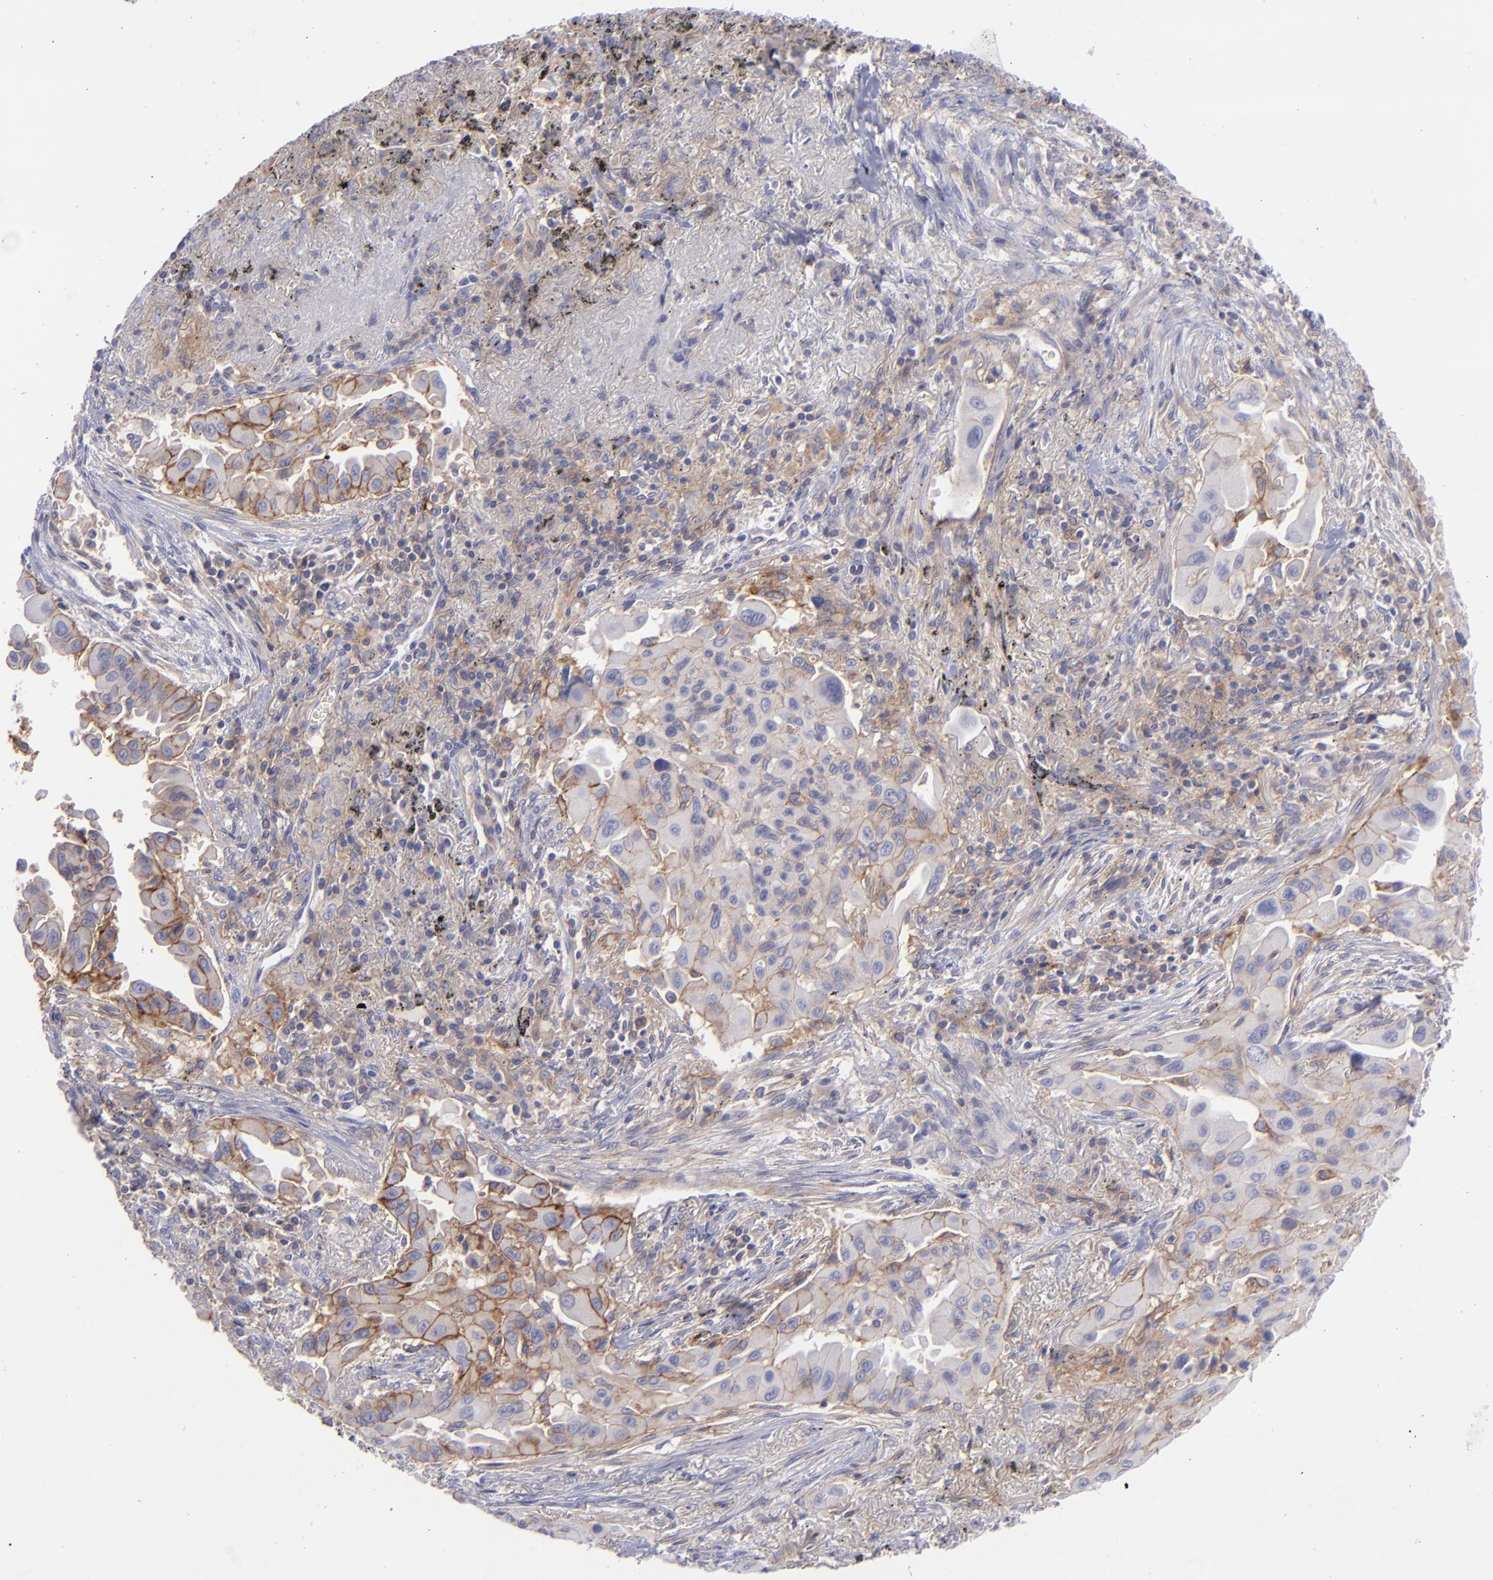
{"staining": {"intensity": "weak", "quantity": "25%-75%", "location": "cytoplasmic/membranous"}, "tissue": "lung cancer", "cell_type": "Tumor cells", "image_type": "cancer", "snomed": [{"axis": "morphology", "description": "Adenocarcinoma, NOS"}, {"axis": "topography", "description": "Lung"}], "caption": "Brown immunohistochemical staining in adenocarcinoma (lung) demonstrates weak cytoplasmic/membranous positivity in approximately 25%-75% of tumor cells. (Brightfield microscopy of DAB IHC at high magnification).", "gene": "BSG", "patient": {"sex": "male", "age": 68}}